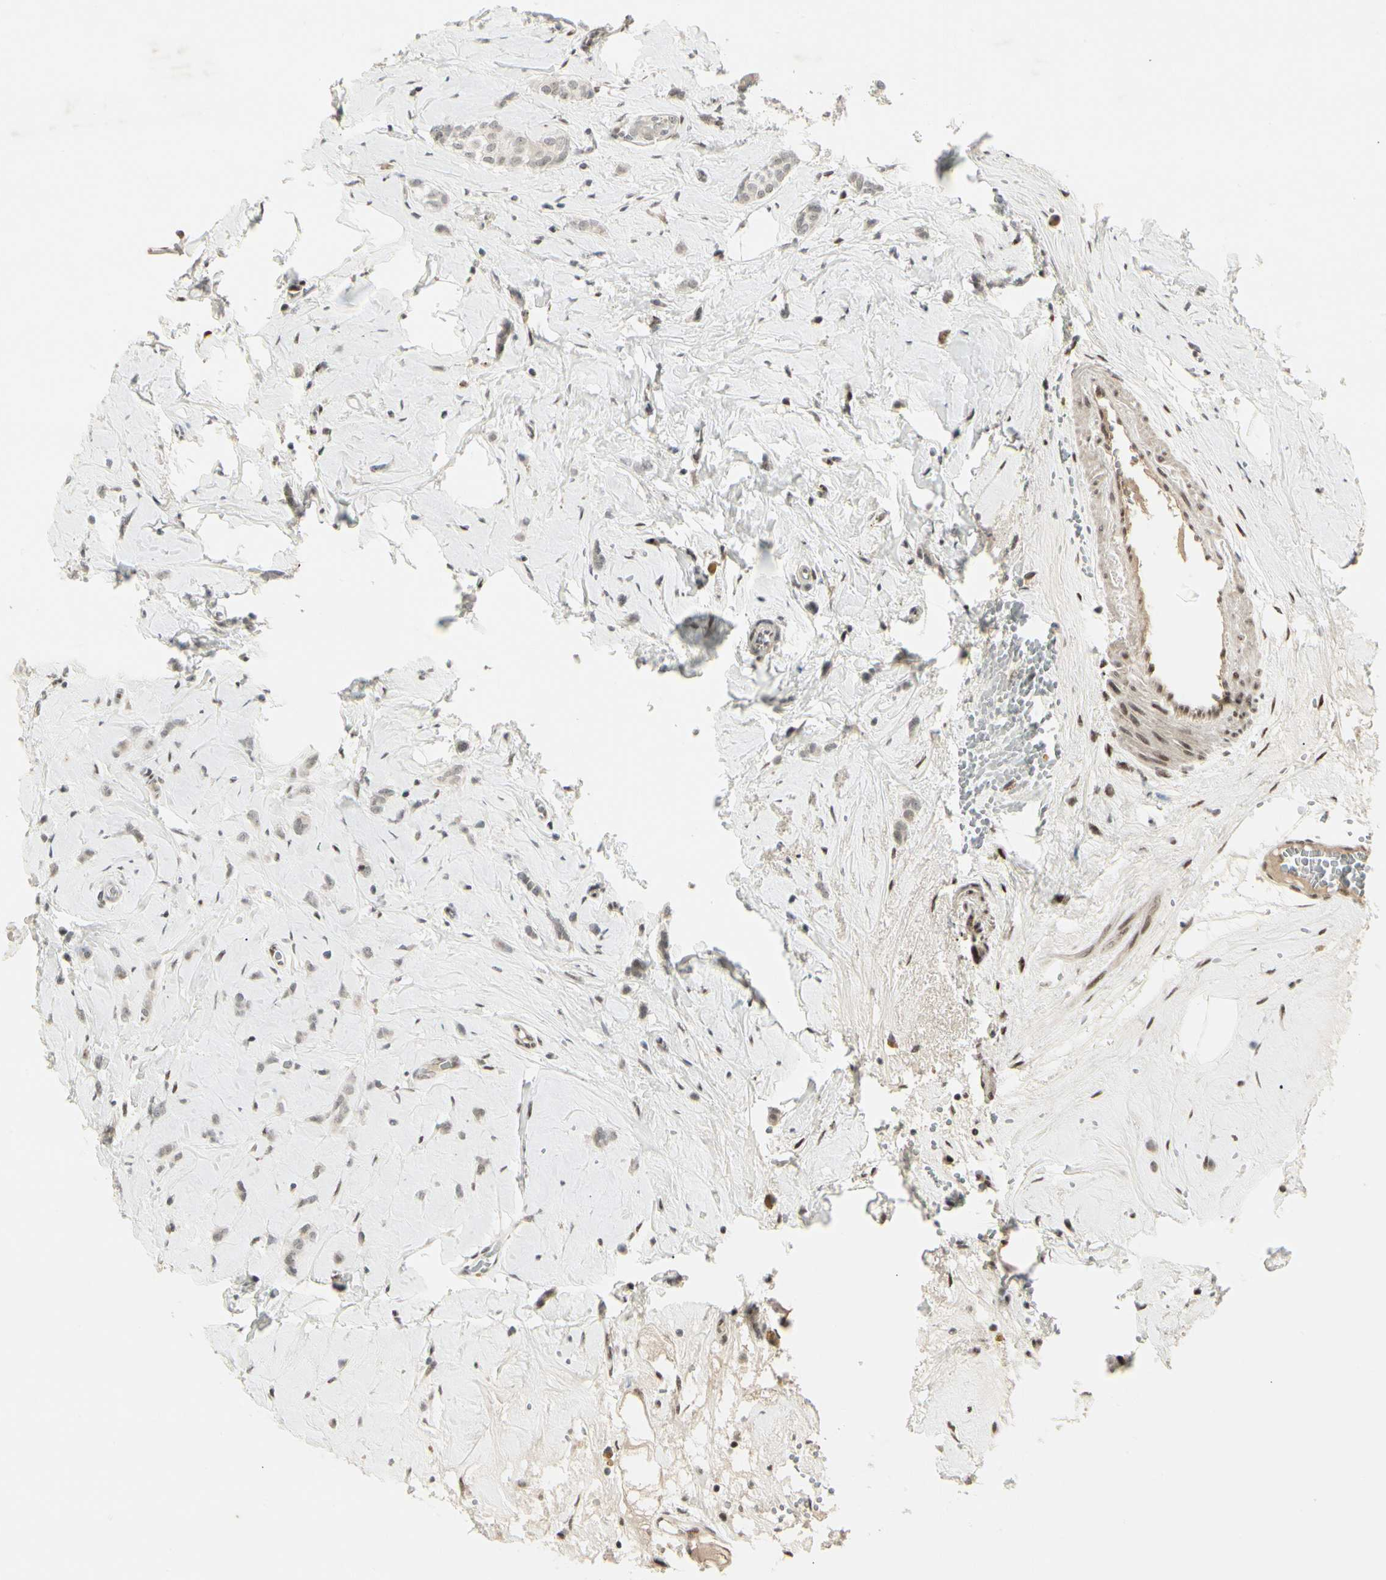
{"staining": {"intensity": "weak", "quantity": "25%-75%", "location": "nuclear"}, "tissue": "breast cancer", "cell_type": "Tumor cells", "image_type": "cancer", "snomed": [{"axis": "morphology", "description": "Lobular carcinoma"}, {"axis": "topography", "description": "Breast"}], "caption": "This is an image of IHC staining of lobular carcinoma (breast), which shows weak expression in the nuclear of tumor cells.", "gene": "FOXJ2", "patient": {"sex": "female", "age": 60}}